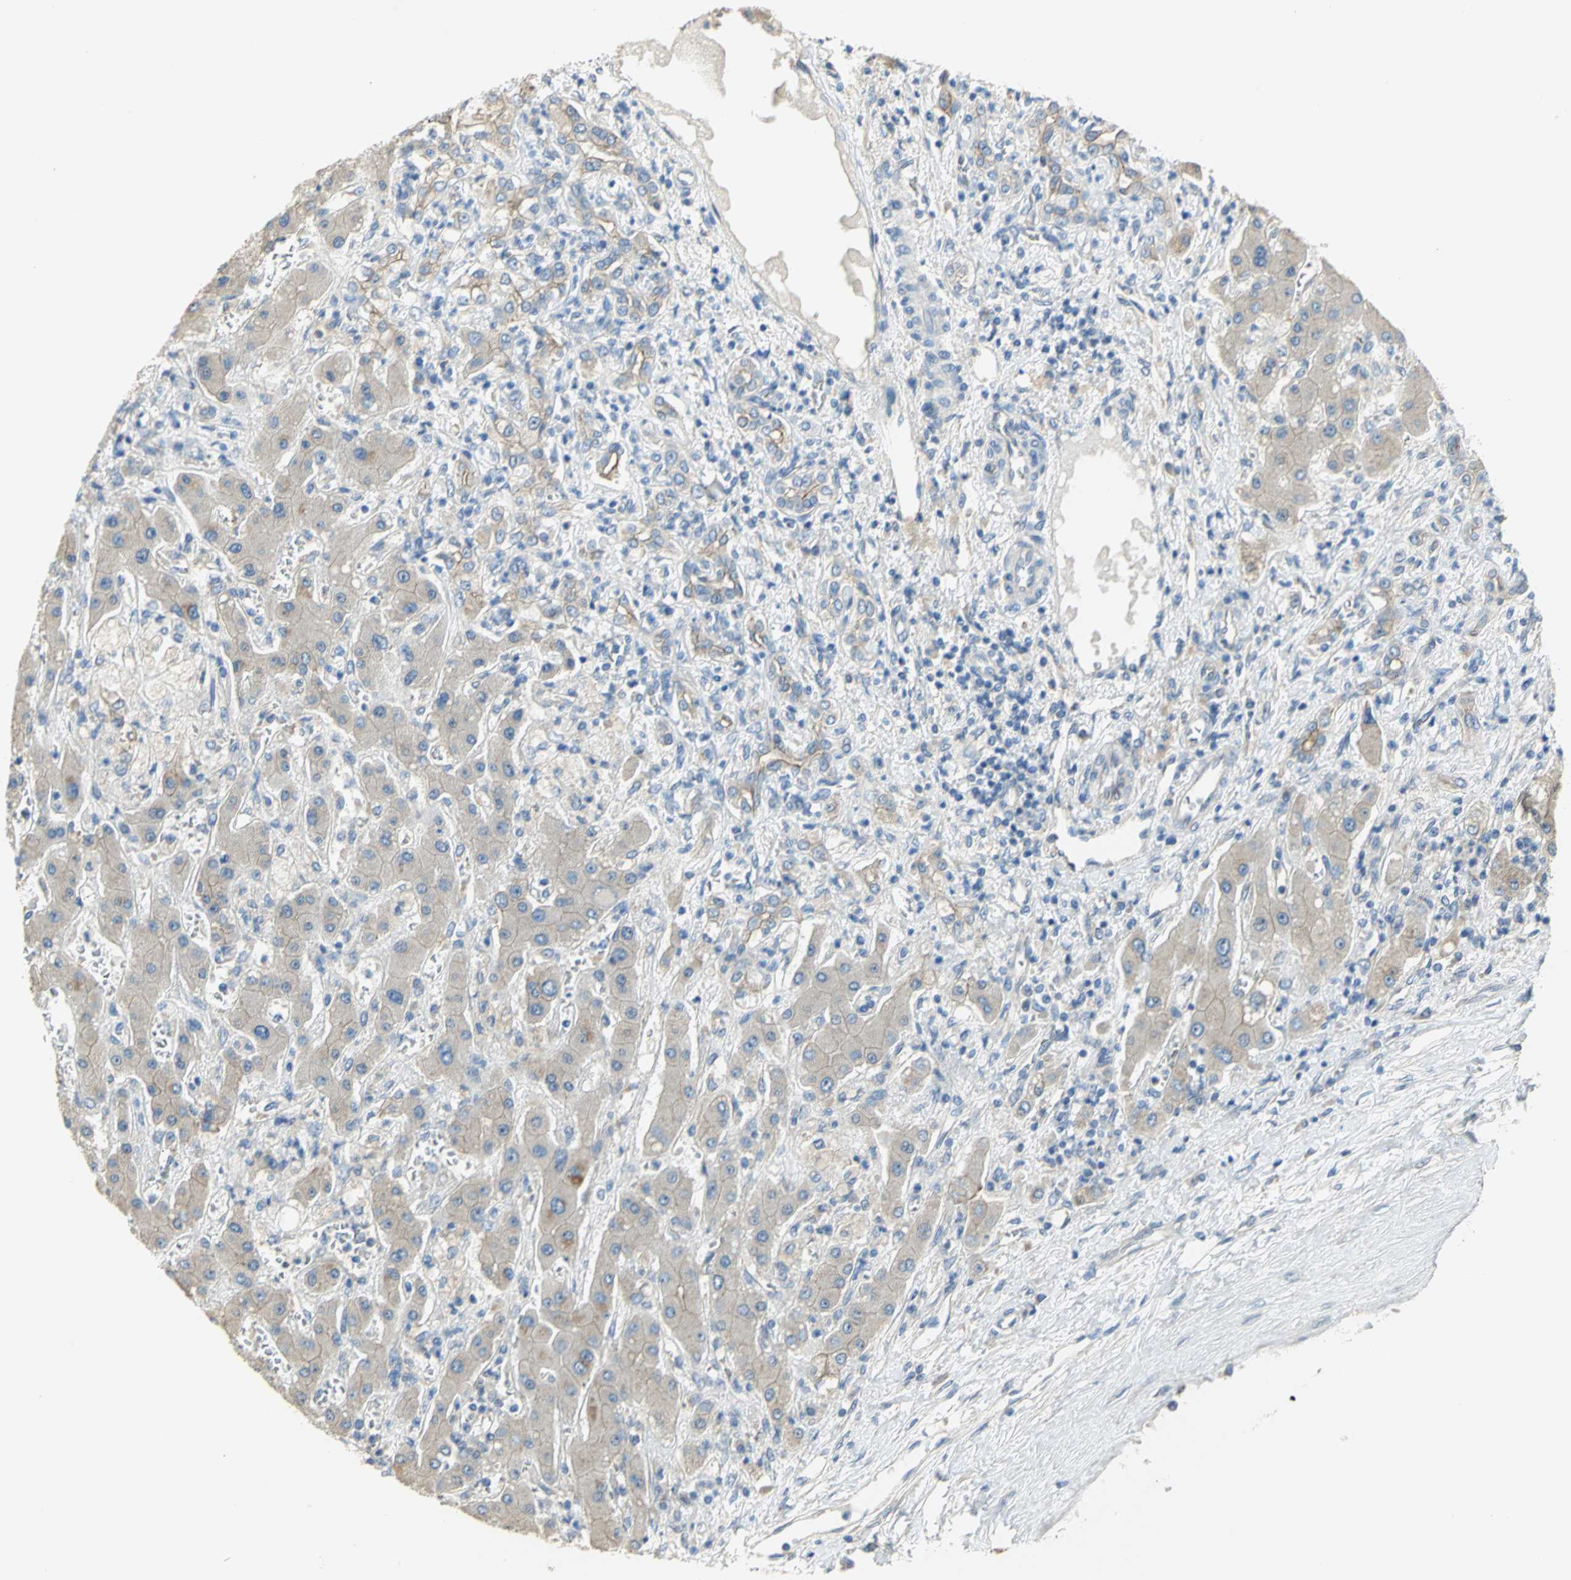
{"staining": {"intensity": "weak", "quantity": ">75%", "location": "cytoplasmic/membranous"}, "tissue": "liver cancer", "cell_type": "Tumor cells", "image_type": "cancer", "snomed": [{"axis": "morphology", "description": "Cholangiocarcinoma"}, {"axis": "topography", "description": "Liver"}], "caption": "Cholangiocarcinoma (liver) tissue shows weak cytoplasmic/membranous positivity in approximately >75% of tumor cells", "gene": "HTR1F", "patient": {"sex": "male", "age": 50}}